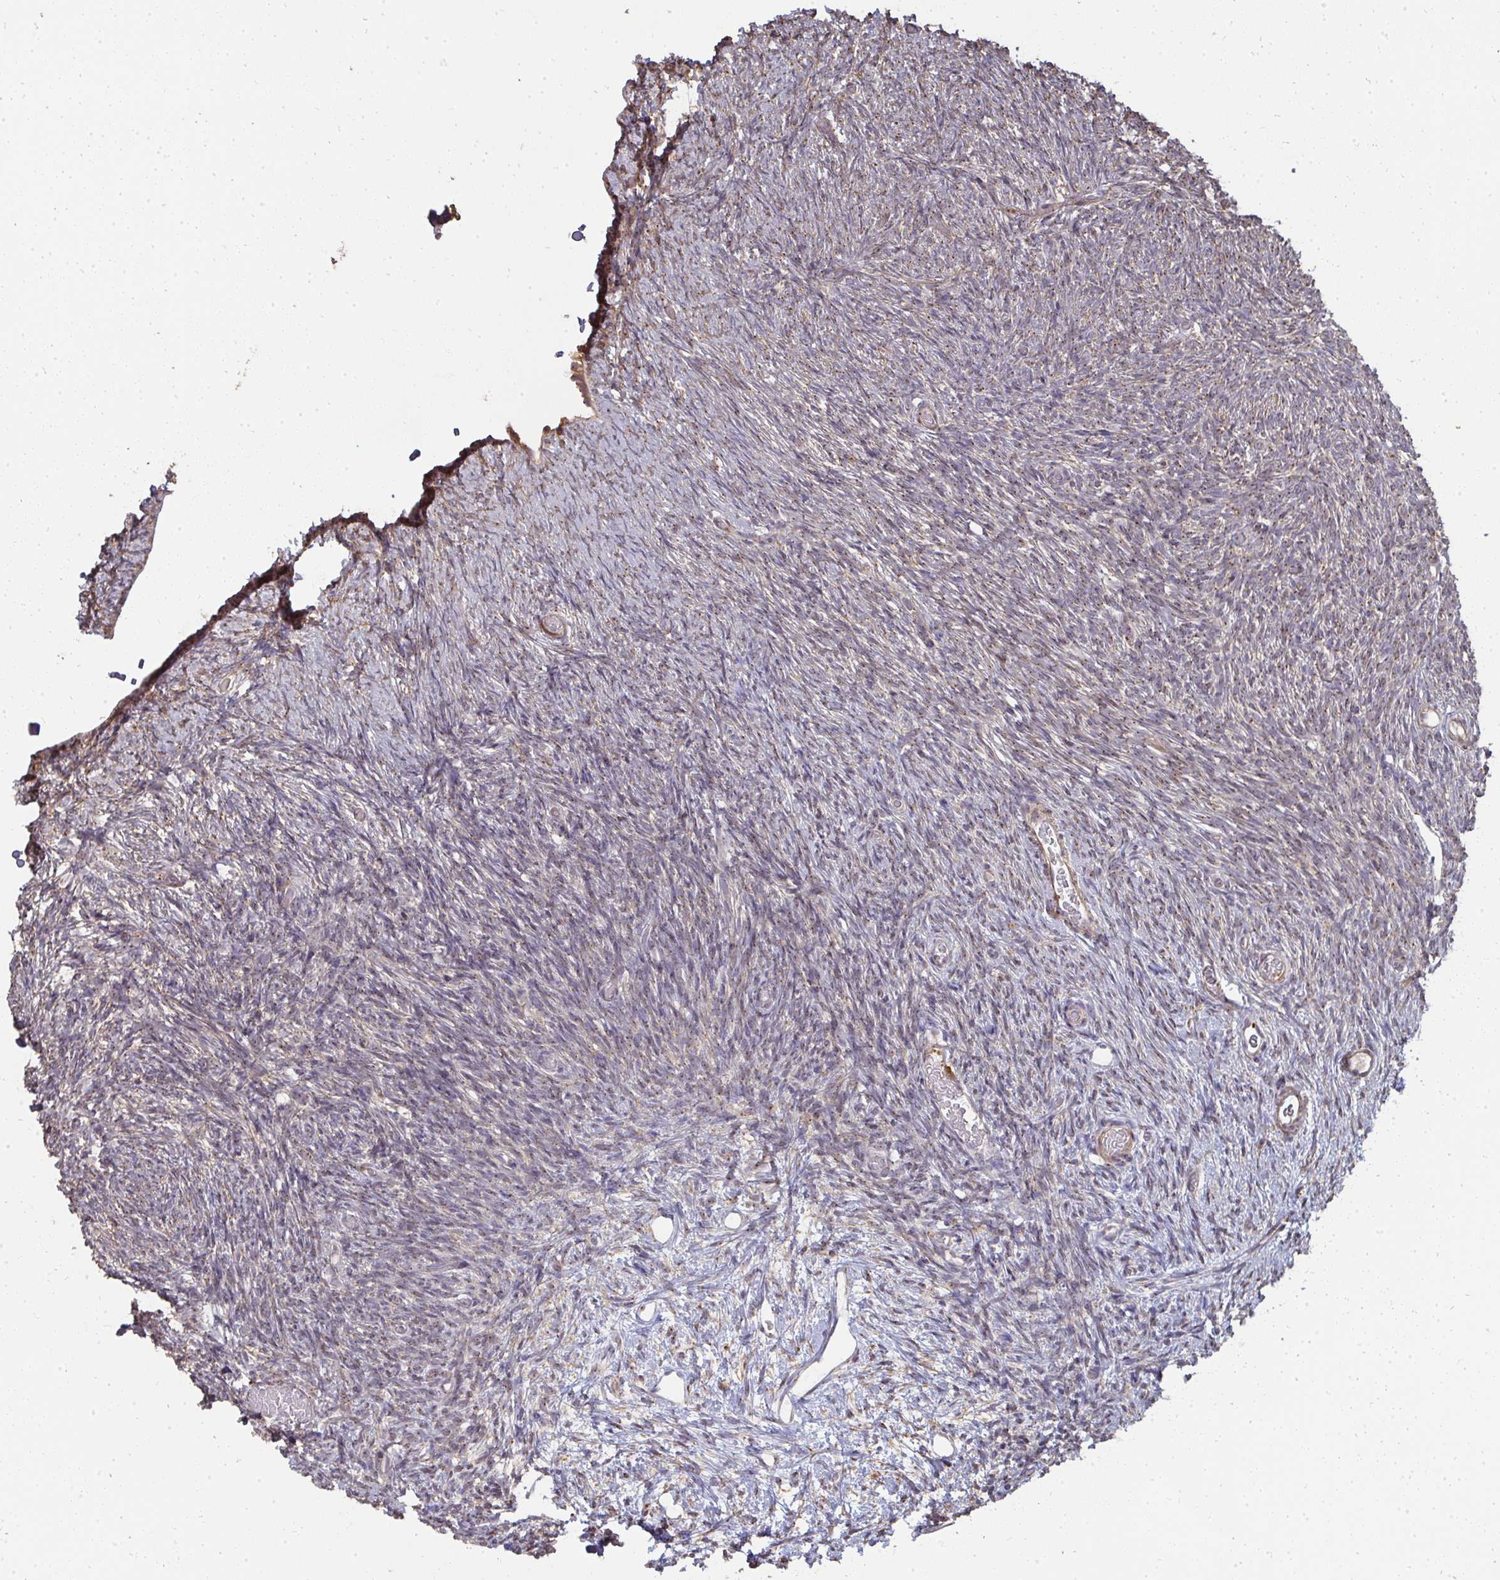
{"staining": {"intensity": "weak", "quantity": "<25%", "location": "cytoplasmic/membranous"}, "tissue": "ovary", "cell_type": "Ovarian stroma cells", "image_type": "normal", "snomed": [{"axis": "morphology", "description": "Normal tissue, NOS"}, {"axis": "topography", "description": "Ovary"}], "caption": "Immunohistochemistry of normal human ovary shows no expression in ovarian stroma cells.", "gene": "ZFYVE28", "patient": {"sex": "female", "age": 39}}